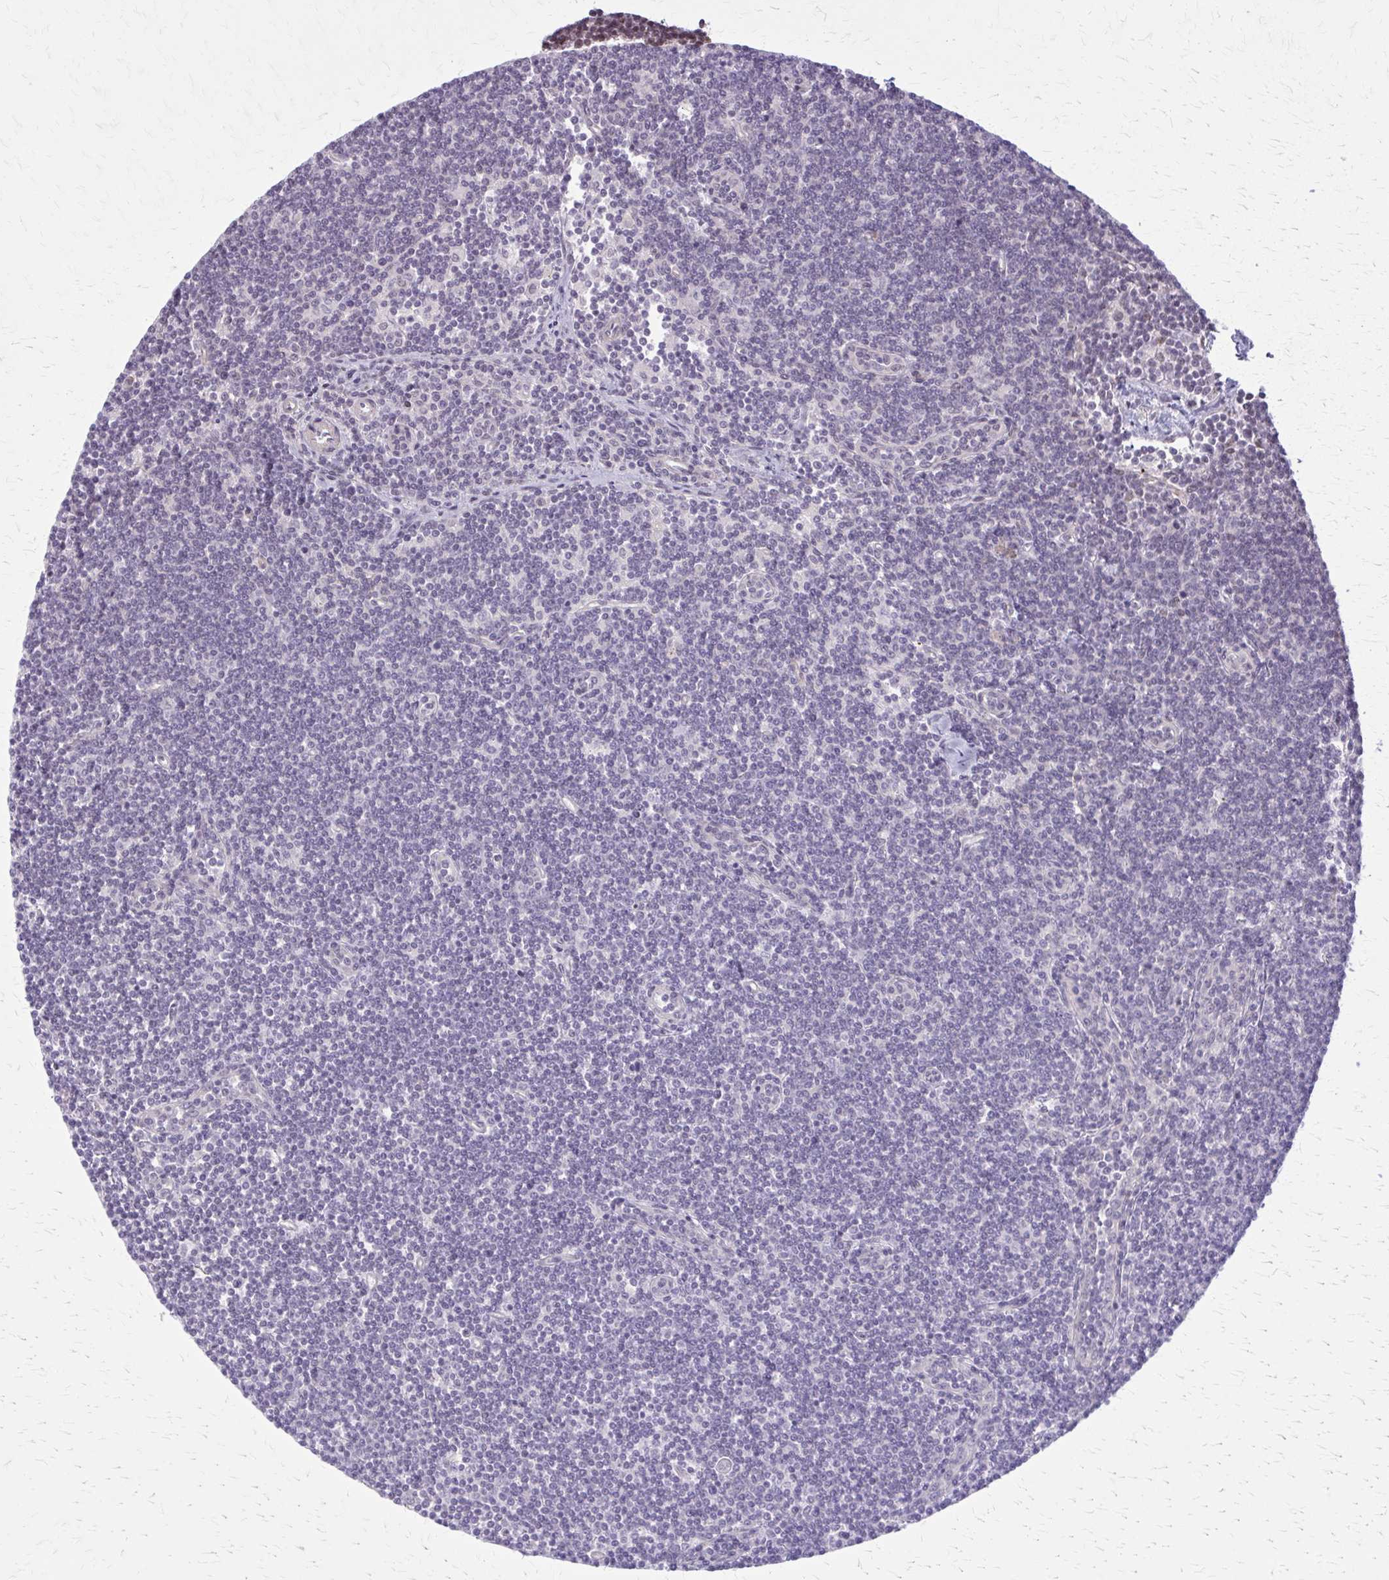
{"staining": {"intensity": "negative", "quantity": "none", "location": "none"}, "tissue": "lymphoma", "cell_type": "Tumor cells", "image_type": "cancer", "snomed": [{"axis": "morphology", "description": "Malignant lymphoma, non-Hodgkin's type, Low grade"}, {"axis": "topography", "description": "Lymph node"}], "caption": "DAB immunohistochemical staining of human low-grade malignant lymphoma, non-Hodgkin's type reveals no significant expression in tumor cells.", "gene": "TTF1", "patient": {"sex": "female", "age": 73}}